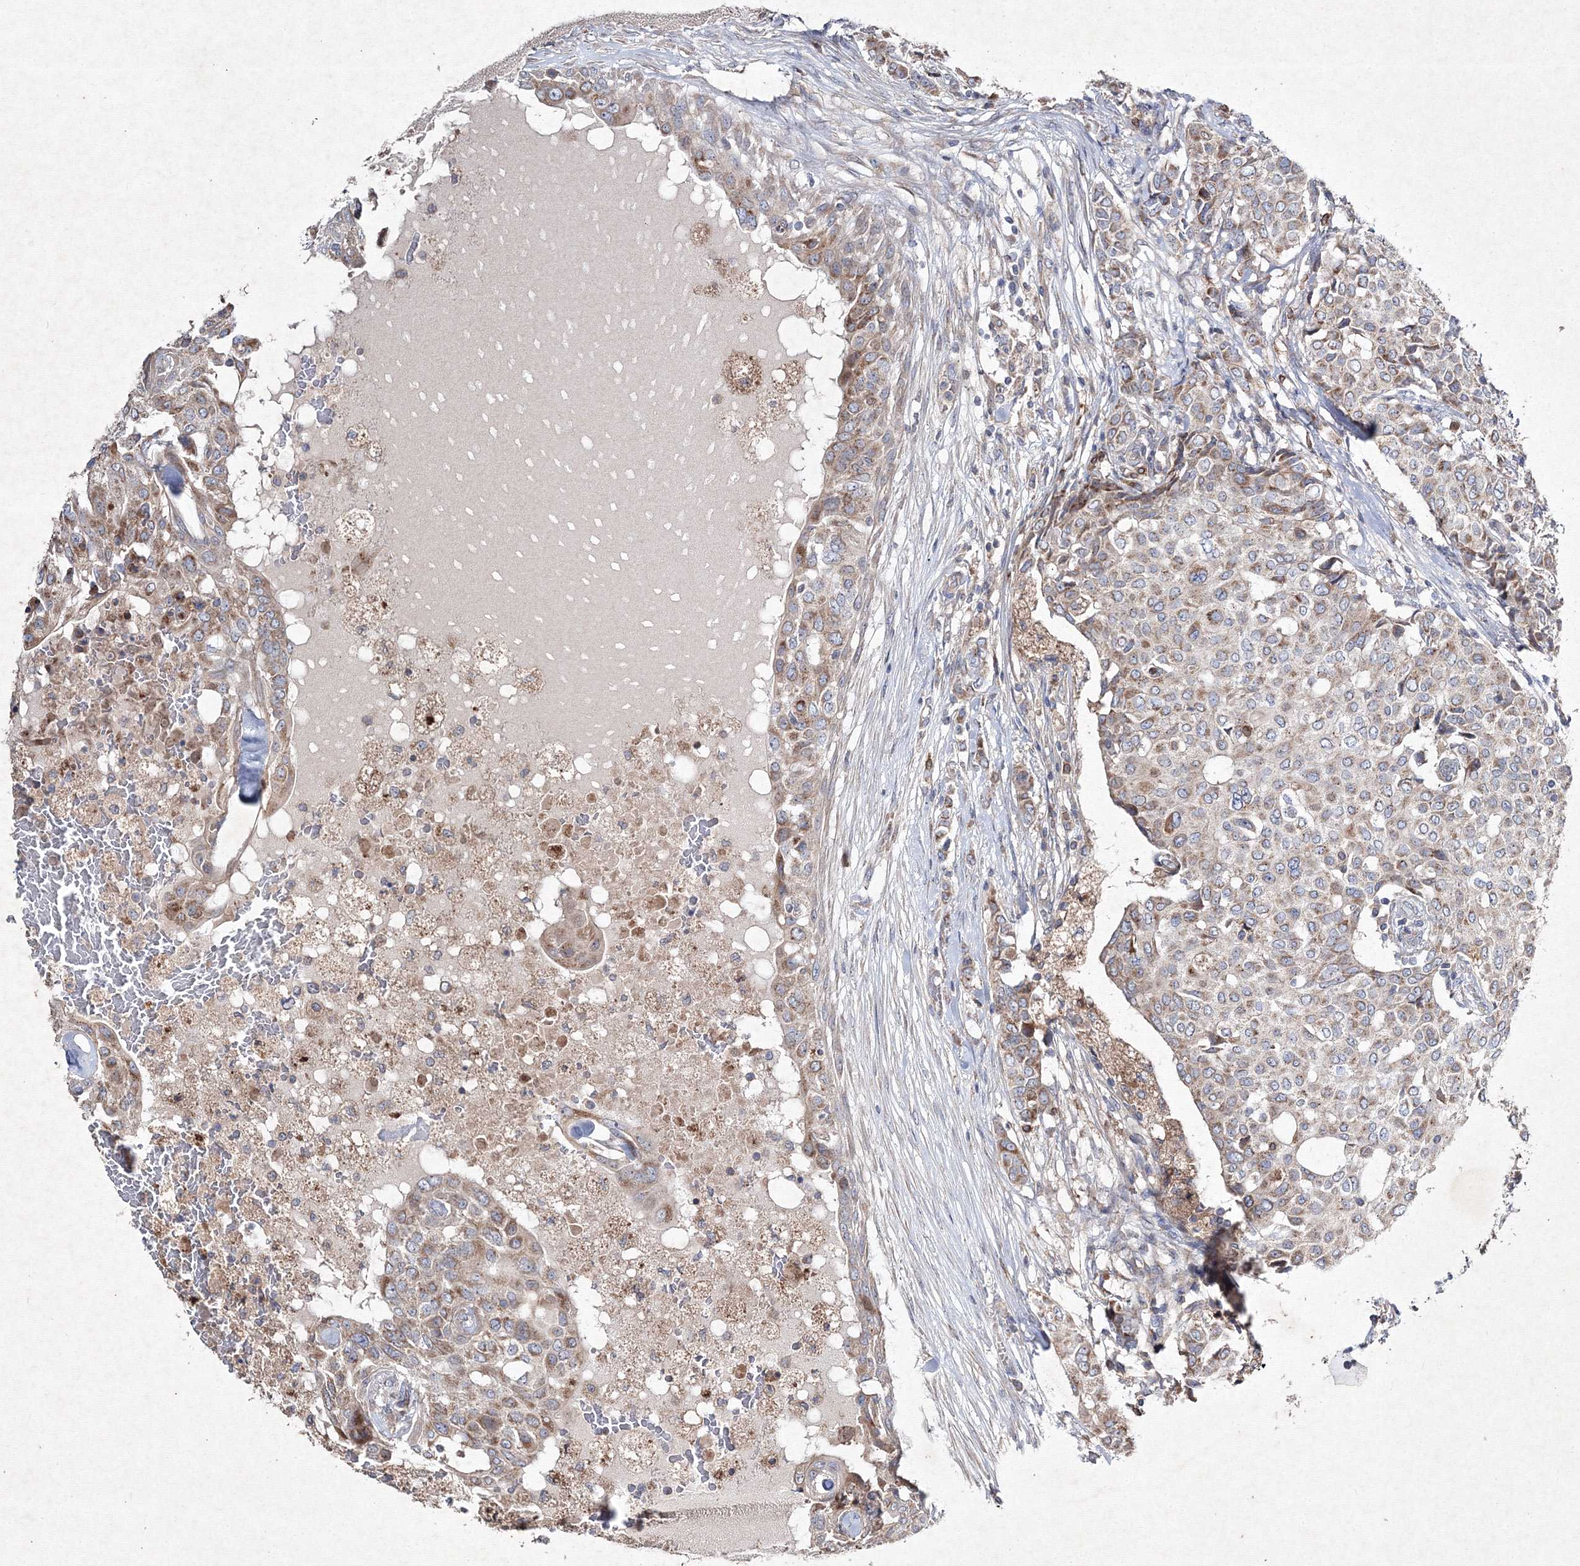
{"staining": {"intensity": "moderate", "quantity": ">75%", "location": "cytoplasmic/membranous"}, "tissue": "breast cancer", "cell_type": "Tumor cells", "image_type": "cancer", "snomed": [{"axis": "morphology", "description": "Lobular carcinoma"}, {"axis": "topography", "description": "Breast"}], "caption": "Immunohistochemical staining of human lobular carcinoma (breast) displays moderate cytoplasmic/membranous protein positivity in approximately >75% of tumor cells.", "gene": "GFM1", "patient": {"sex": "female", "age": 51}}